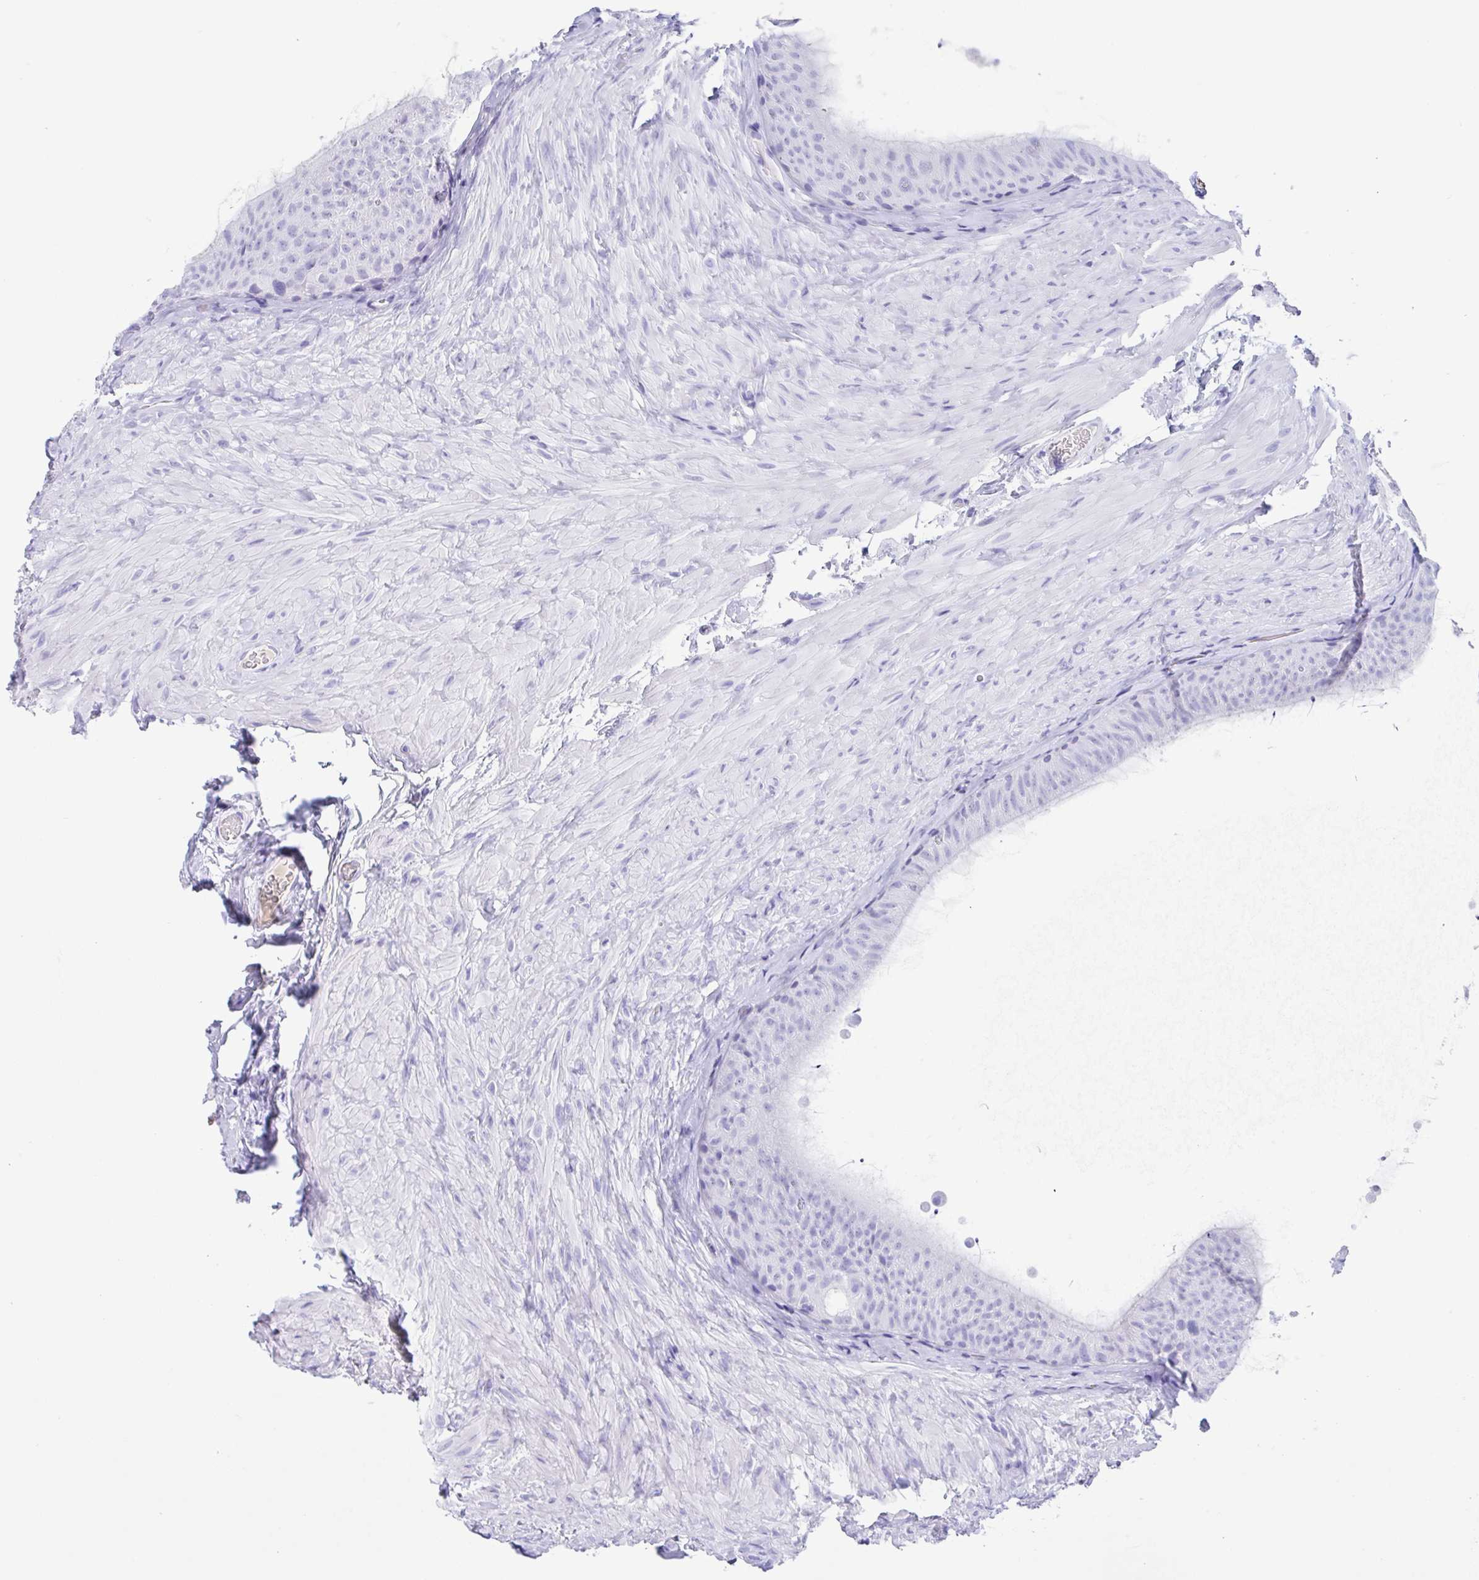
{"staining": {"intensity": "negative", "quantity": "none", "location": "none"}, "tissue": "epididymis", "cell_type": "Glandular cells", "image_type": "normal", "snomed": [{"axis": "morphology", "description": "Normal tissue, NOS"}, {"axis": "topography", "description": "Epididymis, spermatic cord, NOS"}, {"axis": "topography", "description": "Epididymis"}], "caption": "IHC photomicrograph of normal epididymis: epididymis stained with DAB (3,3'-diaminobenzidine) reveals no significant protein expression in glandular cells. The staining was performed using DAB (3,3'-diaminobenzidine) to visualize the protein expression in brown, while the nuclei were stained in blue with hematoxylin (Magnification: 20x).", "gene": "CPA1", "patient": {"sex": "male", "age": 31}}